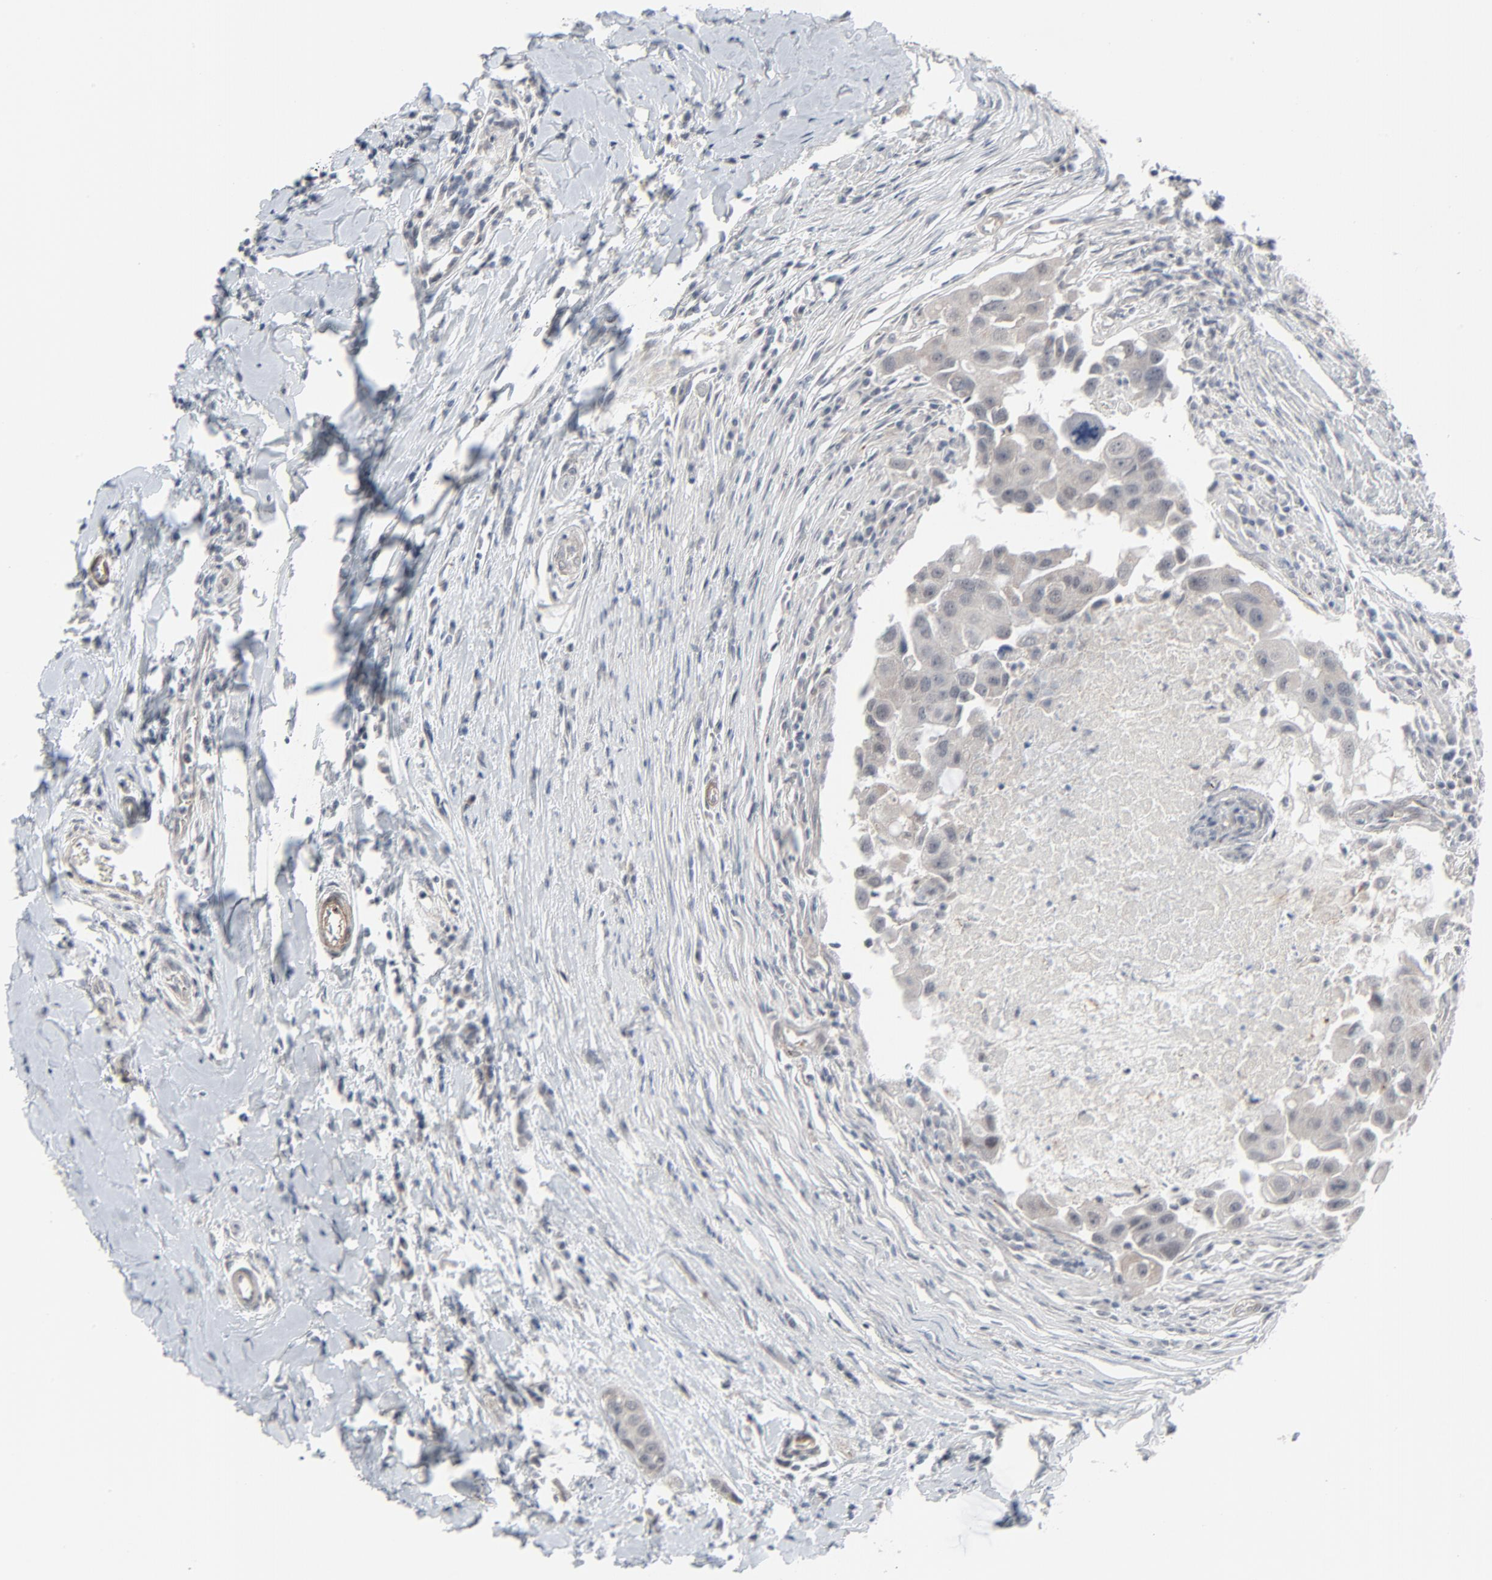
{"staining": {"intensity": "weak", "quantity": ">75%", "location": "cytoplasmic/membranous"}, "tissue": "breast cancer", "cell_type": "Tumor cells", "image_type": "cancer", "snomed": [{"axis": "morphology", "description": "Duct carcinoma"}, {"axis": "topography", "description": "Breast"}], "caption": "Immunohistochemistry (DAB (3,3'-diaminobenzidine)) staining of human breast cancer reveals weak cytoplasmic/membranous protein positivity in about >75% of tumor cells. (DAB (3,3'-diaminobenzidine) IHC, brown staining for protein, blue staining for nuclei).", "gene": "NEUROD1", "patient": {"sex": "female", "age": 27}}